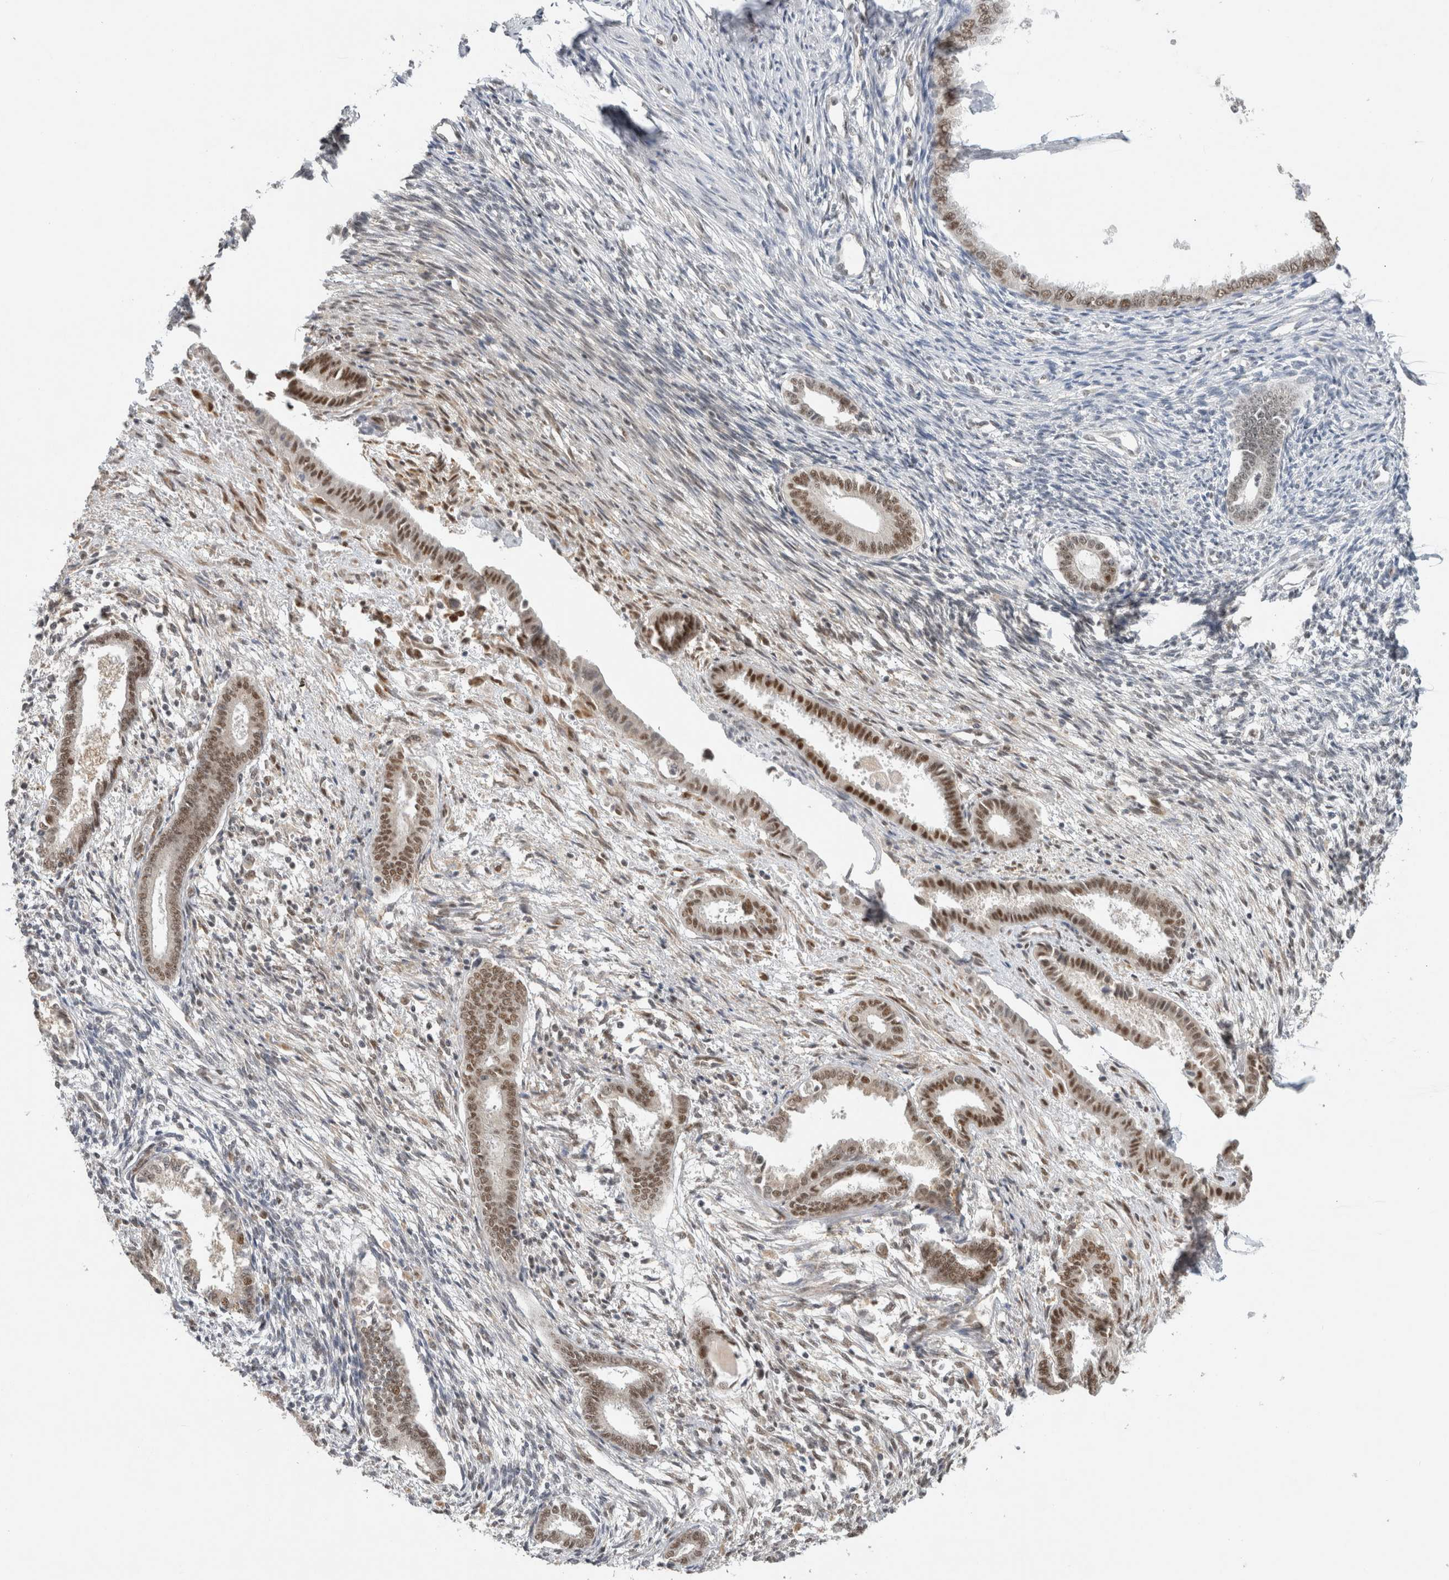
{"staining": {"intensity": "weak", "quantity": "<25%", "location": "nuclear"}, "tissue": "endometrium", "cell_type": "Cells in endometrial stroma", "image_type": "normal", "snomed": [{"axis": "morphology", "description": "Normal tissue, NOS"}, {"axis": "topography", "description": "Endometrium"}], "caption": "Immunohistochemistry micrograph of benign endometrium: human endometrium stained with DAB (3,3'-diaminobenzidine) demonstrates no significant protein staining in cells in endometrial stroma. (DAB IHC visualized using brightfield microscopy, high magnification).", "gene": "DDX42", "patient": {"sex": "female", "age": 56}}